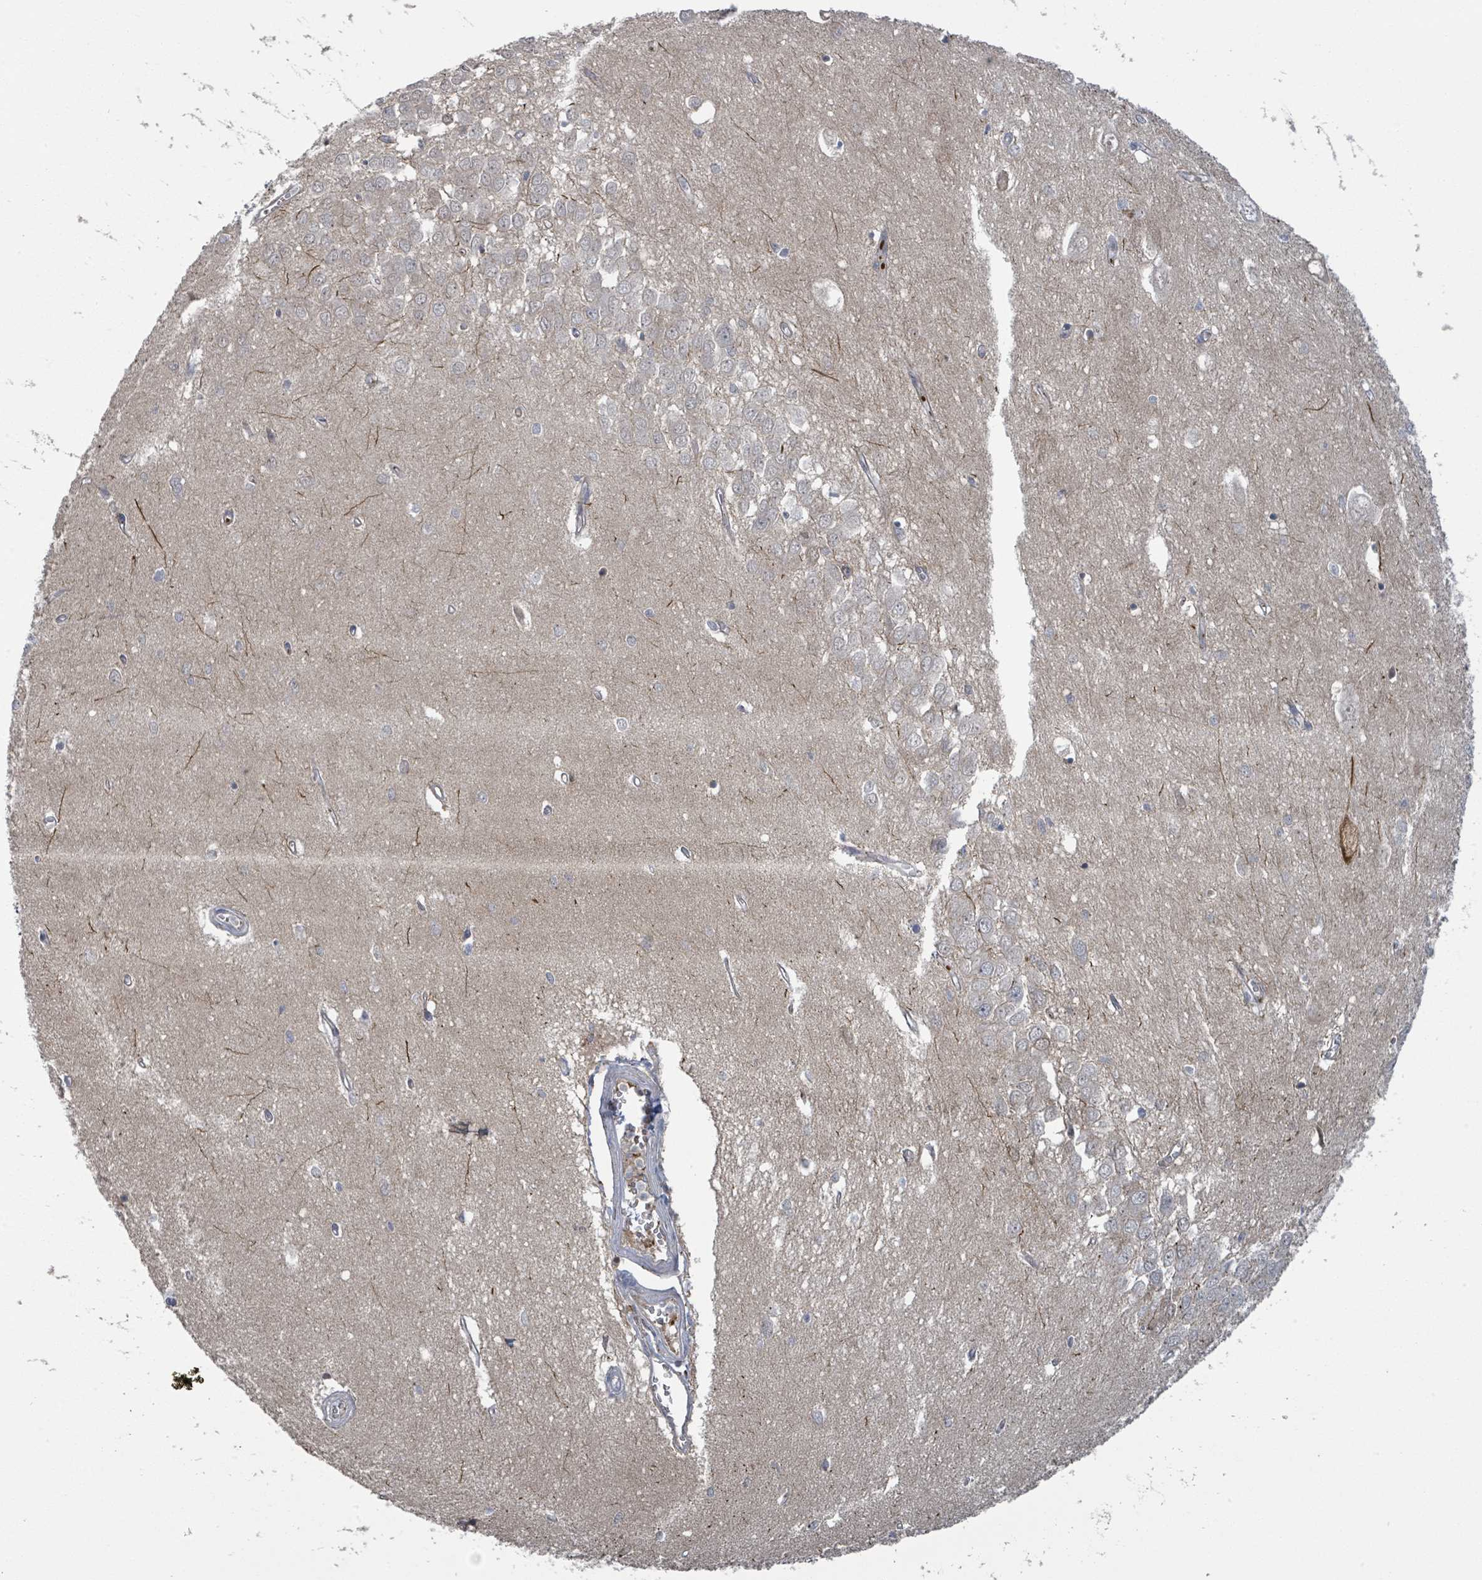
{"staining": {"intensity": "negative", "quantity": "none", "location": "none"}, "tissue": "hippocampus", "cell_type": "Glial cells", "image_type": "normal", "snomed": [{"axis": "morphology", "description": "Normal tissue, NOS"}, {"axis": "topography", "description": "Hippocampus"}], "caption": "The photomicrograph exhibits no significant positivity in glial cells of hippocampus. Brightfield microscopy of immunohistochemistry (IHC) stained with DAB (3,3'-diaminobenzidine) (brown) and hematoxylin (blue), captured at high magnification.", "gene": "CCDC121", "patient": {"sex": "female", "age": 64}}